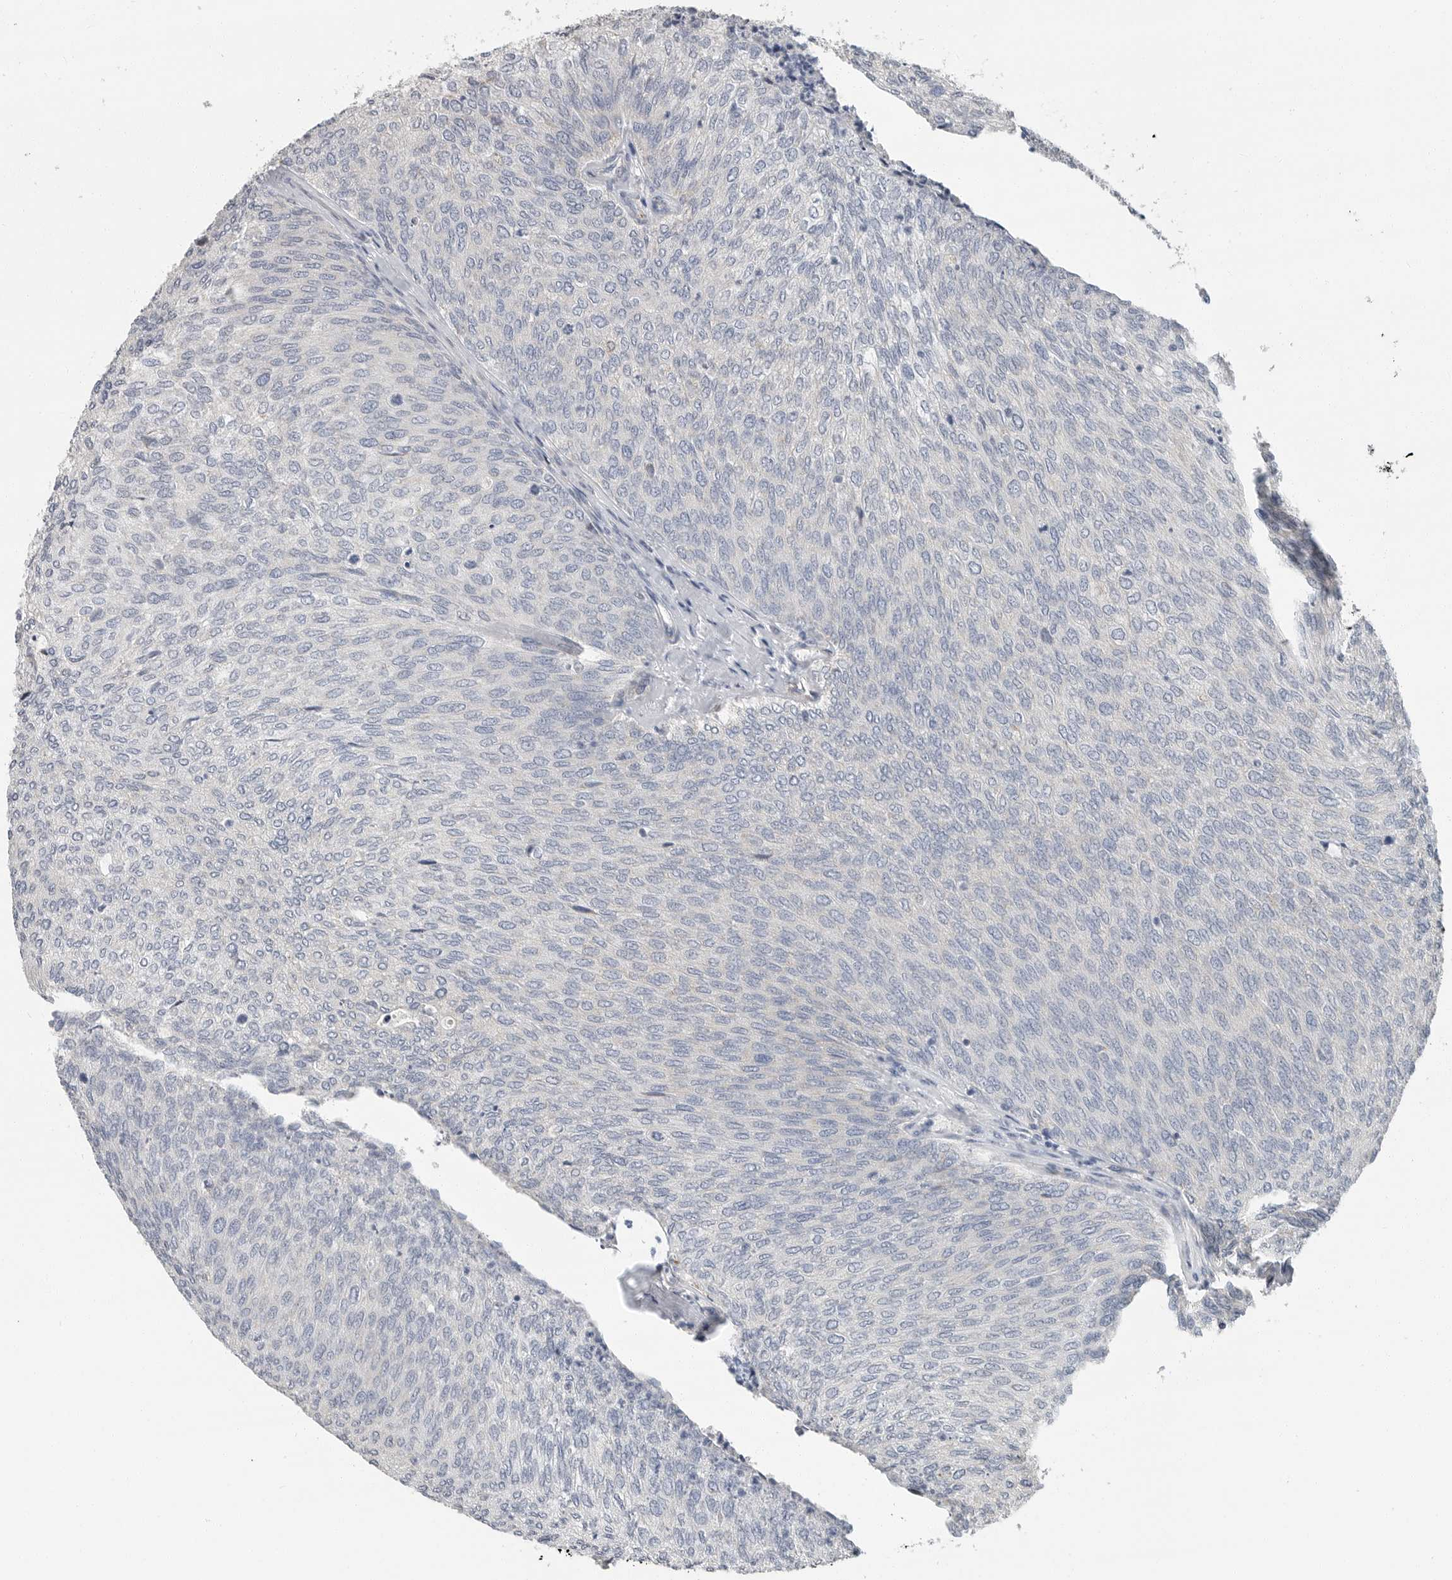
{"staining": {"intensity": "negative", "quantity": "none", "location": "none"}, "tissue": "urothelial cancer", "cell_type": "Tumor cells", "image_type": "cancer", "snomed": [{"axis": "morphology", "description": "Urothelial carcinoma, Low grade"}, {"axis": "topography", "description": "Urinary bladder"}], "caption": "Image shows no protein staining in tumor cells of low-grade urothelial carcinoma tissue.", "gene": "PLN", "patient": {"sex": "female", "age": 79}}